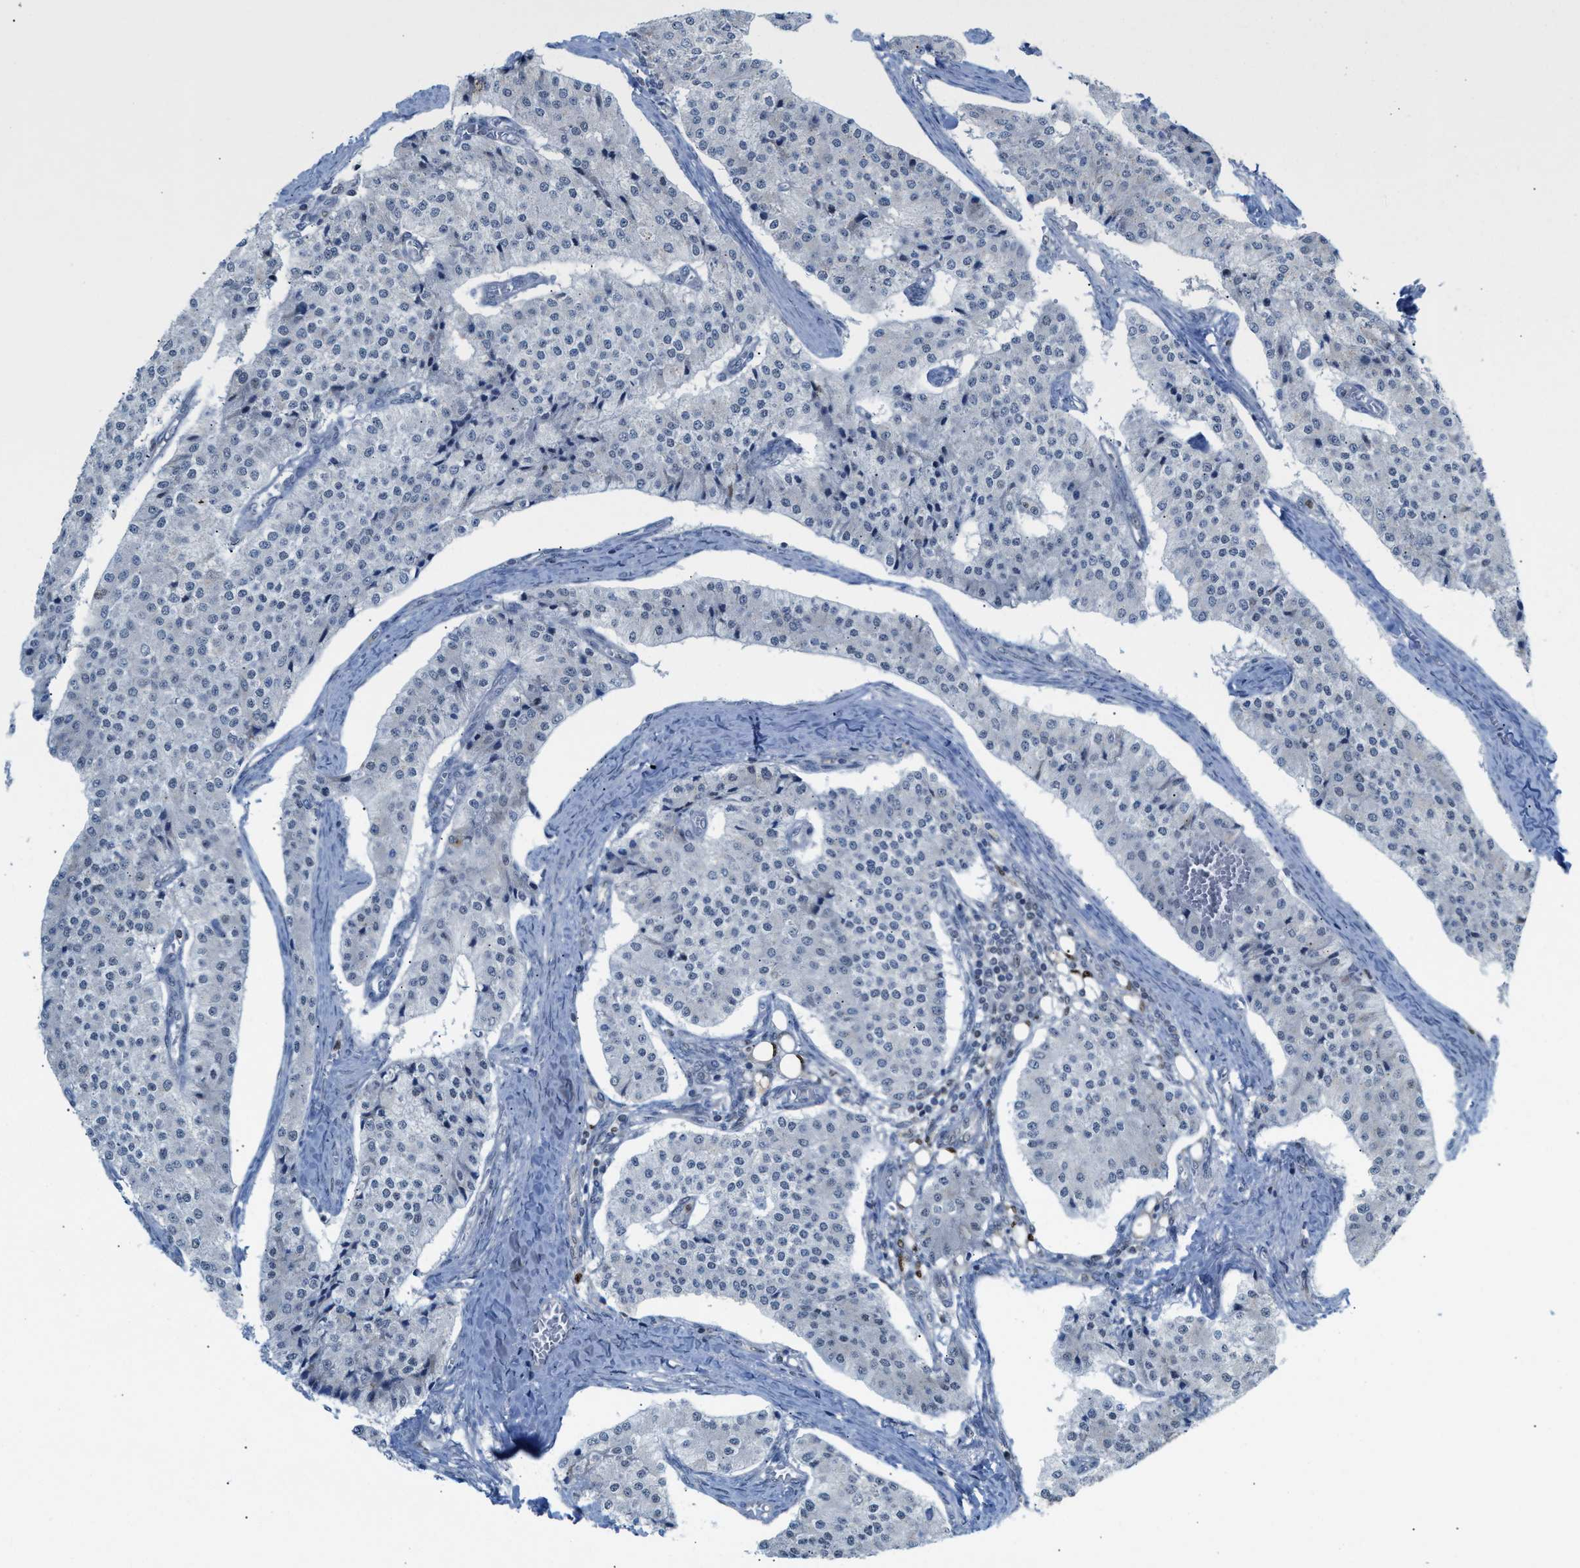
{"staining": {"intensity": "negative", "quantity": "none", "location": "none"}, "tissue": "carcinoid", "cell_type": "Tumor cells", "image_type": "cancer", "snomed": [{"axis": "morphology", "description": "Carcinoid, malignant, NOS"}, {"axis": "topography", "description": "Colon"}], "caption": "DAB immunohistochemical staining of malignant carcinoid shows no significant expression in tumor cells.", "gene": "PPM1D", "patient": {"sex": "female", "age": 52}}